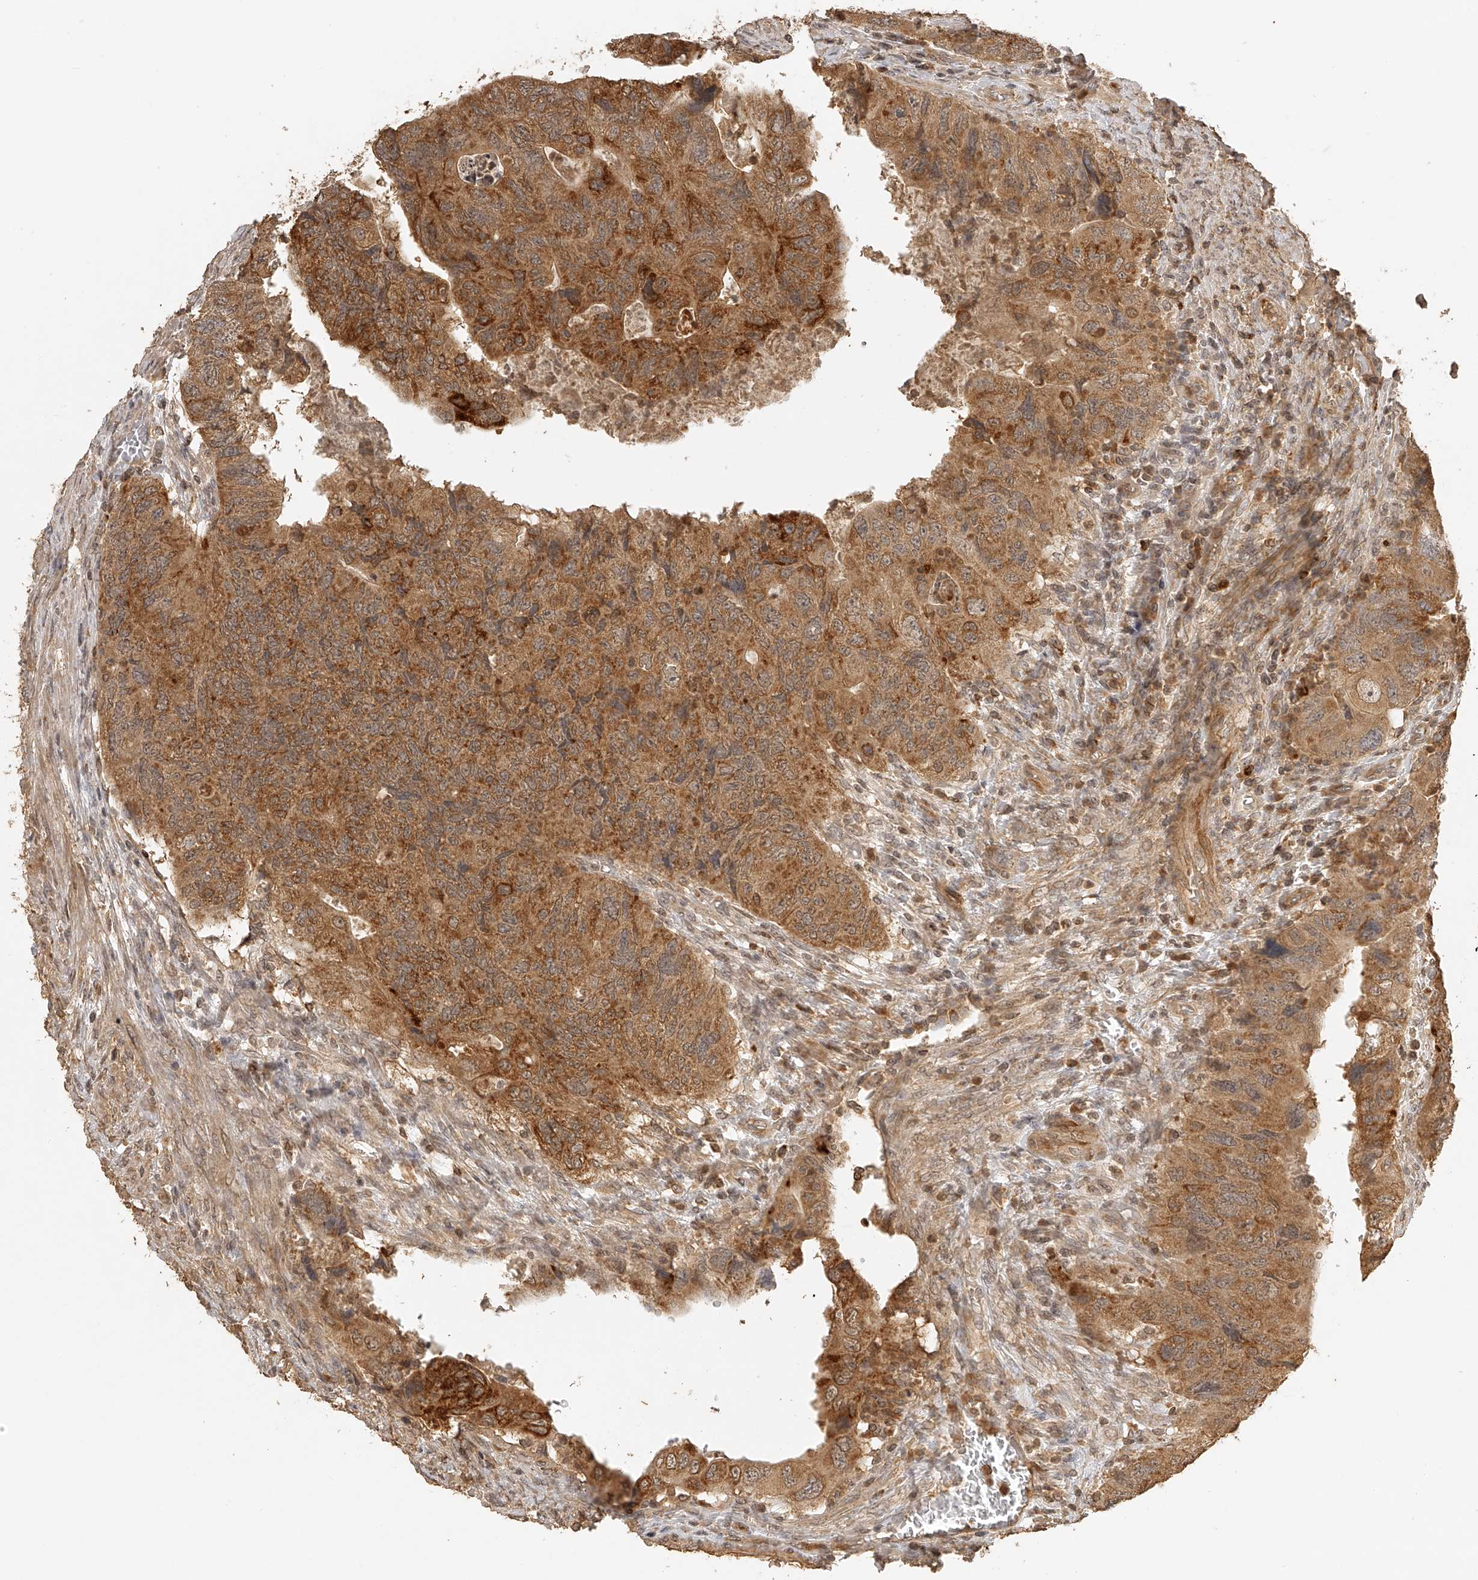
{"staining": {"intensity": "moderate", "quantity": ">75%", "location": "cytoplasmic/membranous"}, "tissue": "colorectal cancer", "cell_type": "Tumor cells", "image_type": "cancer", "snomed": [{"axis": "morphology", "description": "Adenocarcinoma, NOS"}, {"axis": "topography", "description": "Rectum"}], "caption": "IHC staining of adenocarcinoma (colorectal), which reveals medium levels of moderate cytoplasmic/membranous positivity in about >75% of tumor cells indicating moderate cytoplasmic/membranous protein positivity. The staining was performed using DAB (brown) for protein detection and nuclei were counterstained in hematoxylin (blue).", "gene": "BCL2L11", "patient": {"sex": "male", "age": 63}}